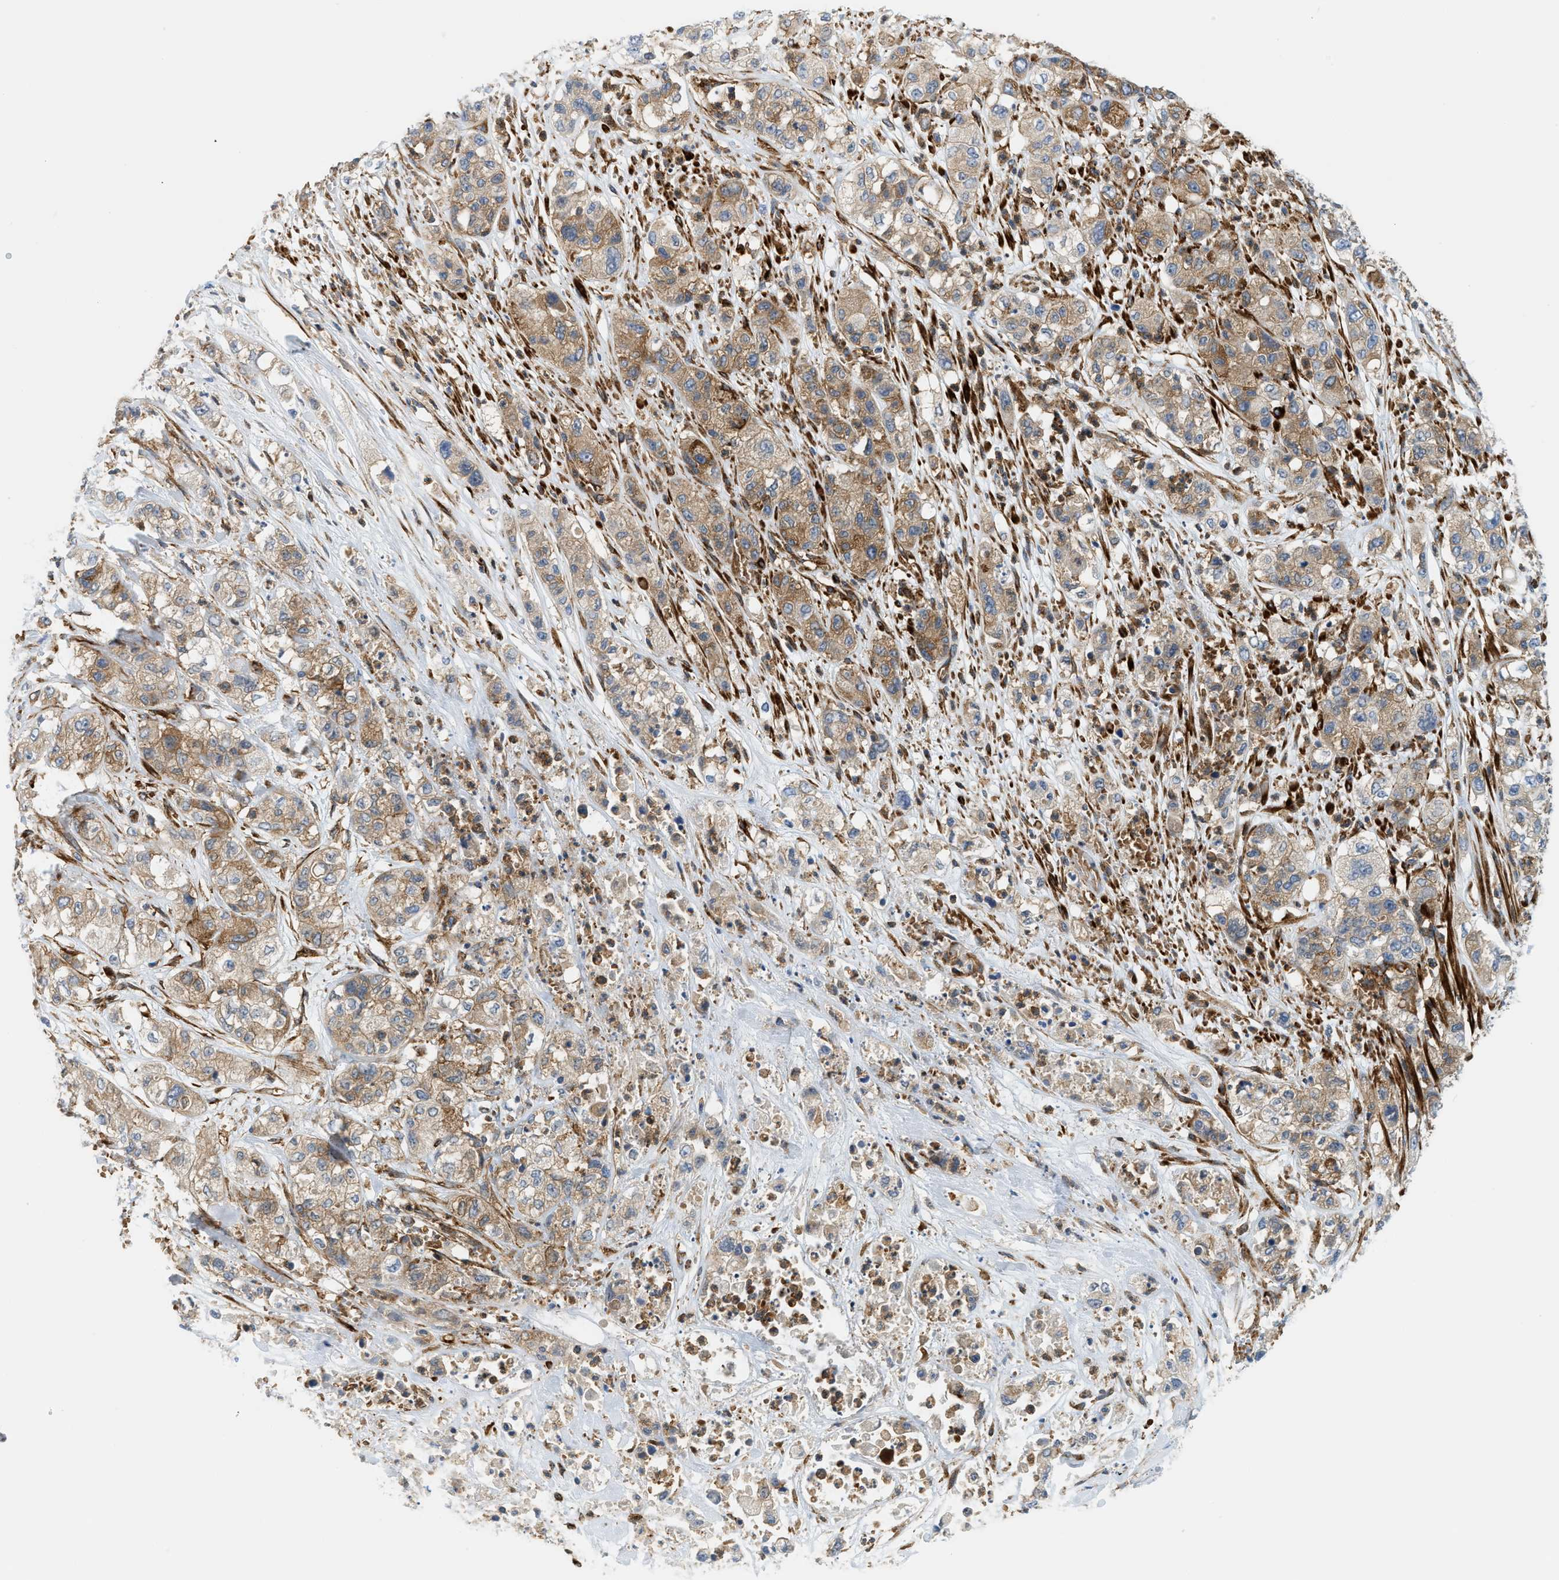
{"staining": {"intensity": "moderate", "quantity": ">75%", "location": "cytoplasmic/membranous"}, "tissue": "pancreatic cancer", "cell_type": "Tumor cells", "image_type": "cancer", "snomed": [{"axis": "morphology", "description": "Adenocarcinoma, NOS"}, {"axis": "topography", "description": "Pancreas"}], "caption": "There is medium levels of moderate cytoplasmic/membranous staining in tumor cells of pancreatic cancer (adenocarcinoma), as demonstrated by immunohistochemical staining (brown color).", "gene": "HIP1", "patient": {"sex": "female", "age": 78}}